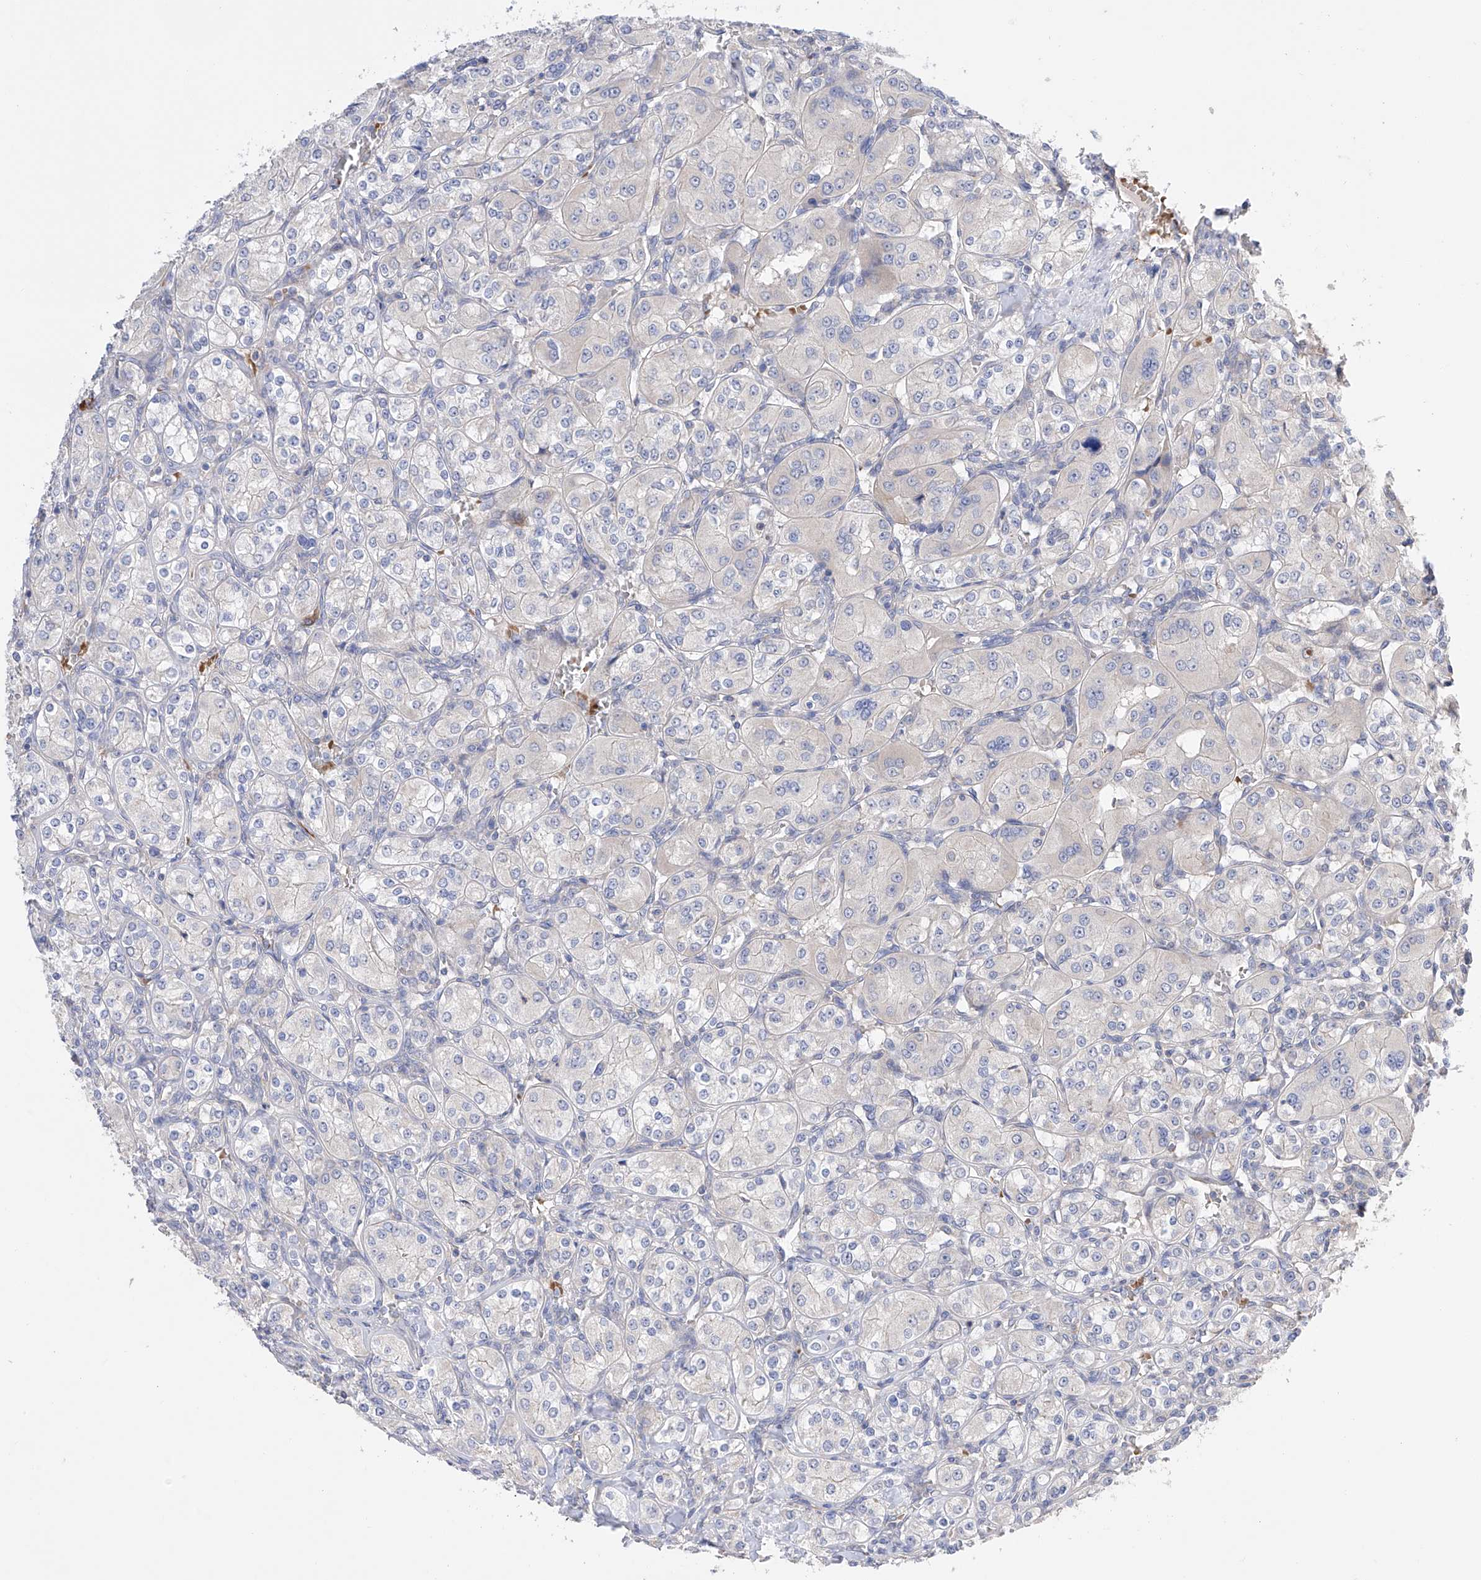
{"staining": {"intensity": "negative", "quantity": "none", "location": "none"}, "tissue": "renal cancer", "cell_type": "Tumor cells", "image_type": "cancer", "snomed": [{"axis": "morphology", "description": "Adenocarcinoma, NOS"}, {"axis": "topography", "description": "Kidney"}], "caption": "Adenocarcinoma (renal) was stained to show a protein in brown. There is no significant expression in tumor cells. (DAB (3,3'-diaminobenzidine) IHC, high magnification).", "gene": "NFATC4", "patient": {"sex": "male", "age": 77}}